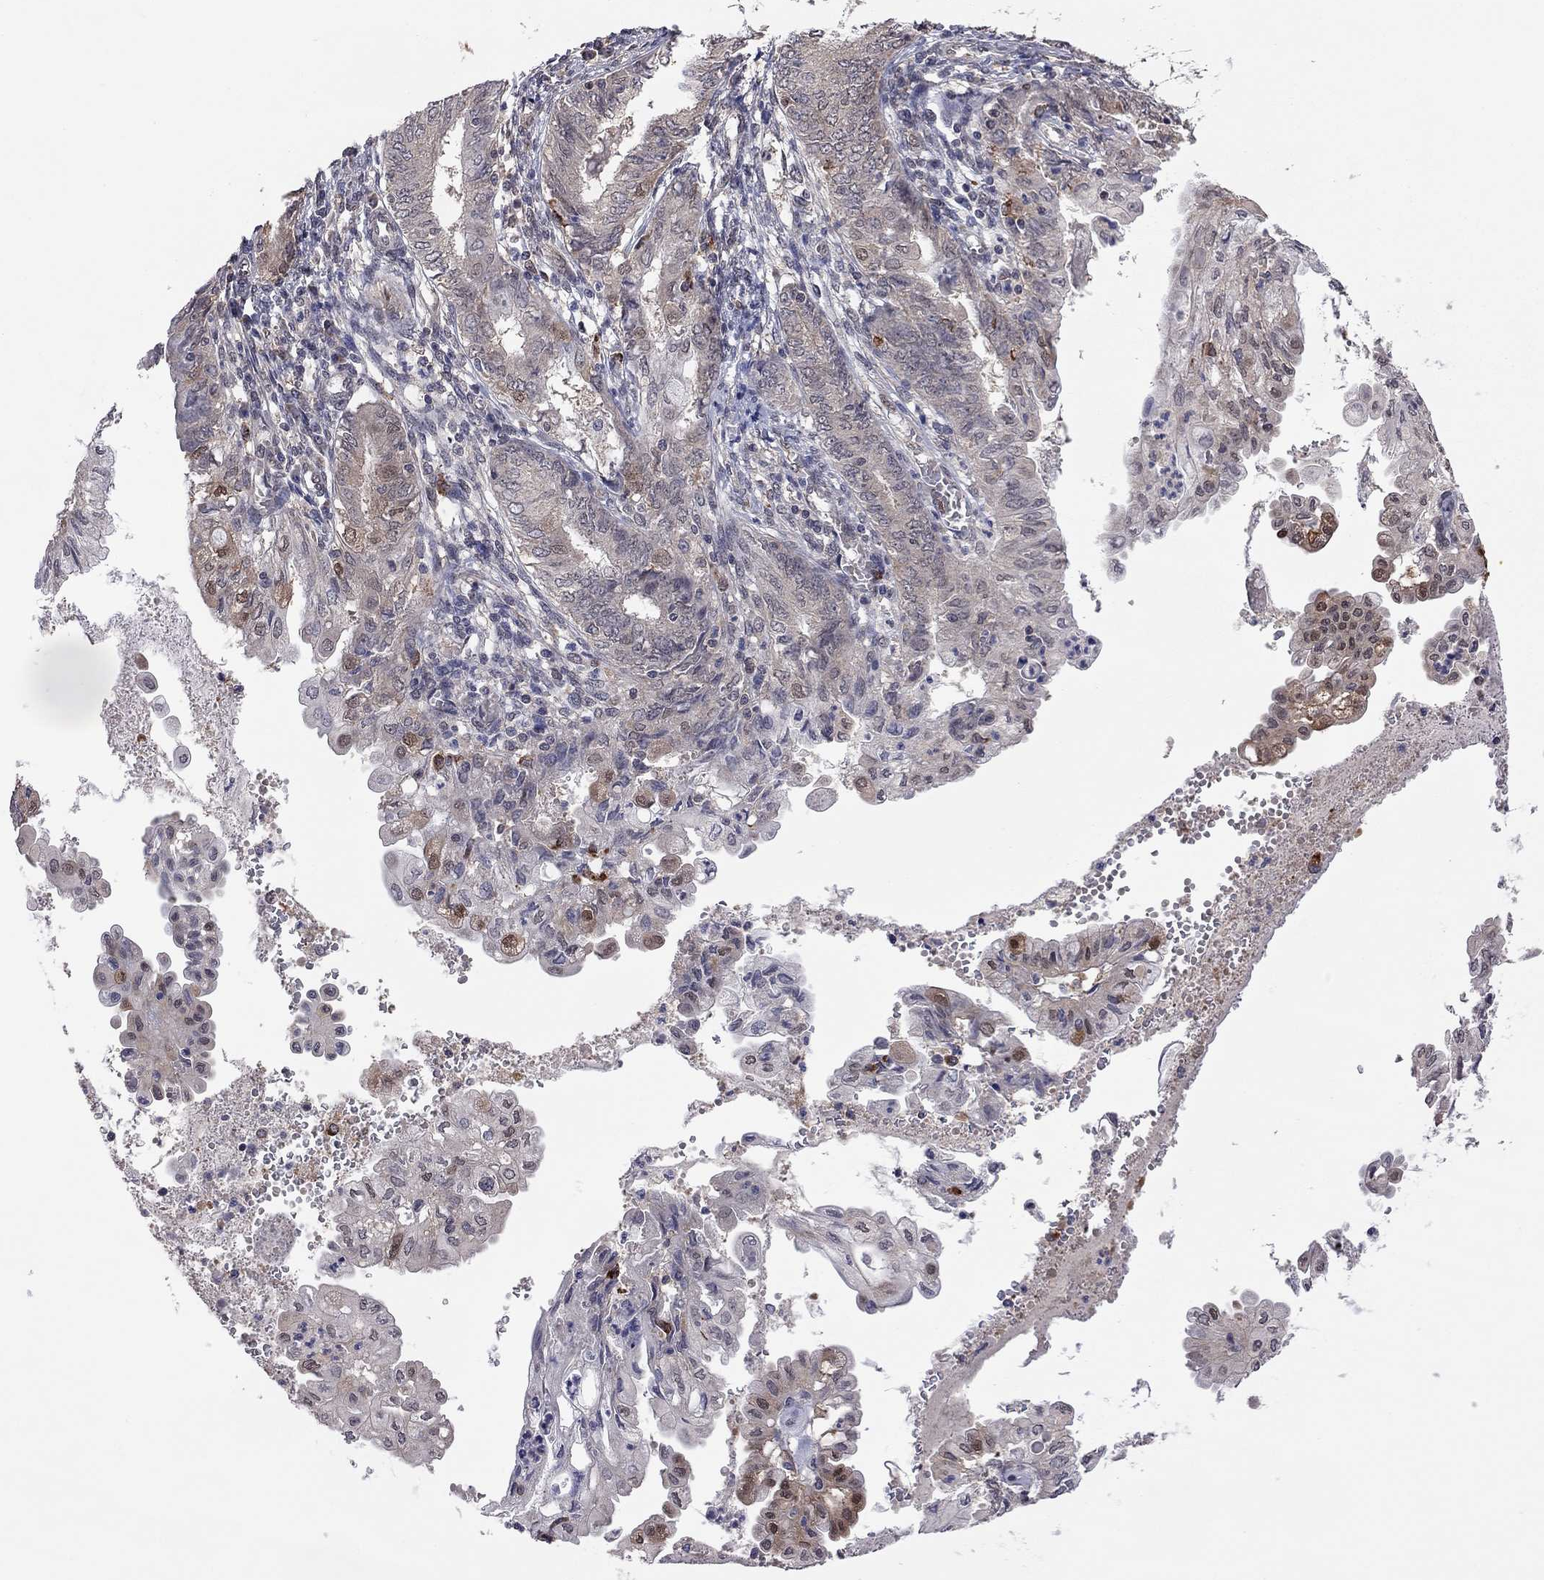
{"staining": {"intensity": "moderate", "quantity": "<25%", "location": "cytoplasmic/membranous"}, "tissue": "endometrial cancer", "cell_type": "Tumor cells", "image_type": "cancer", "snomed": [{"axis": "morphology", "description": "Adenocarcinoma, NOS"}, {"axis": "topography", "description": "Endometrium"}], "caption": "Immunohistochemistry of human adenocarcinoma (endometrial) shows low levels of moderate cytoplasmic/membranous expression in about <25% of tumor cells.", "gene": "GPAA1", "patient": {"sex": "female", "age": 68}}